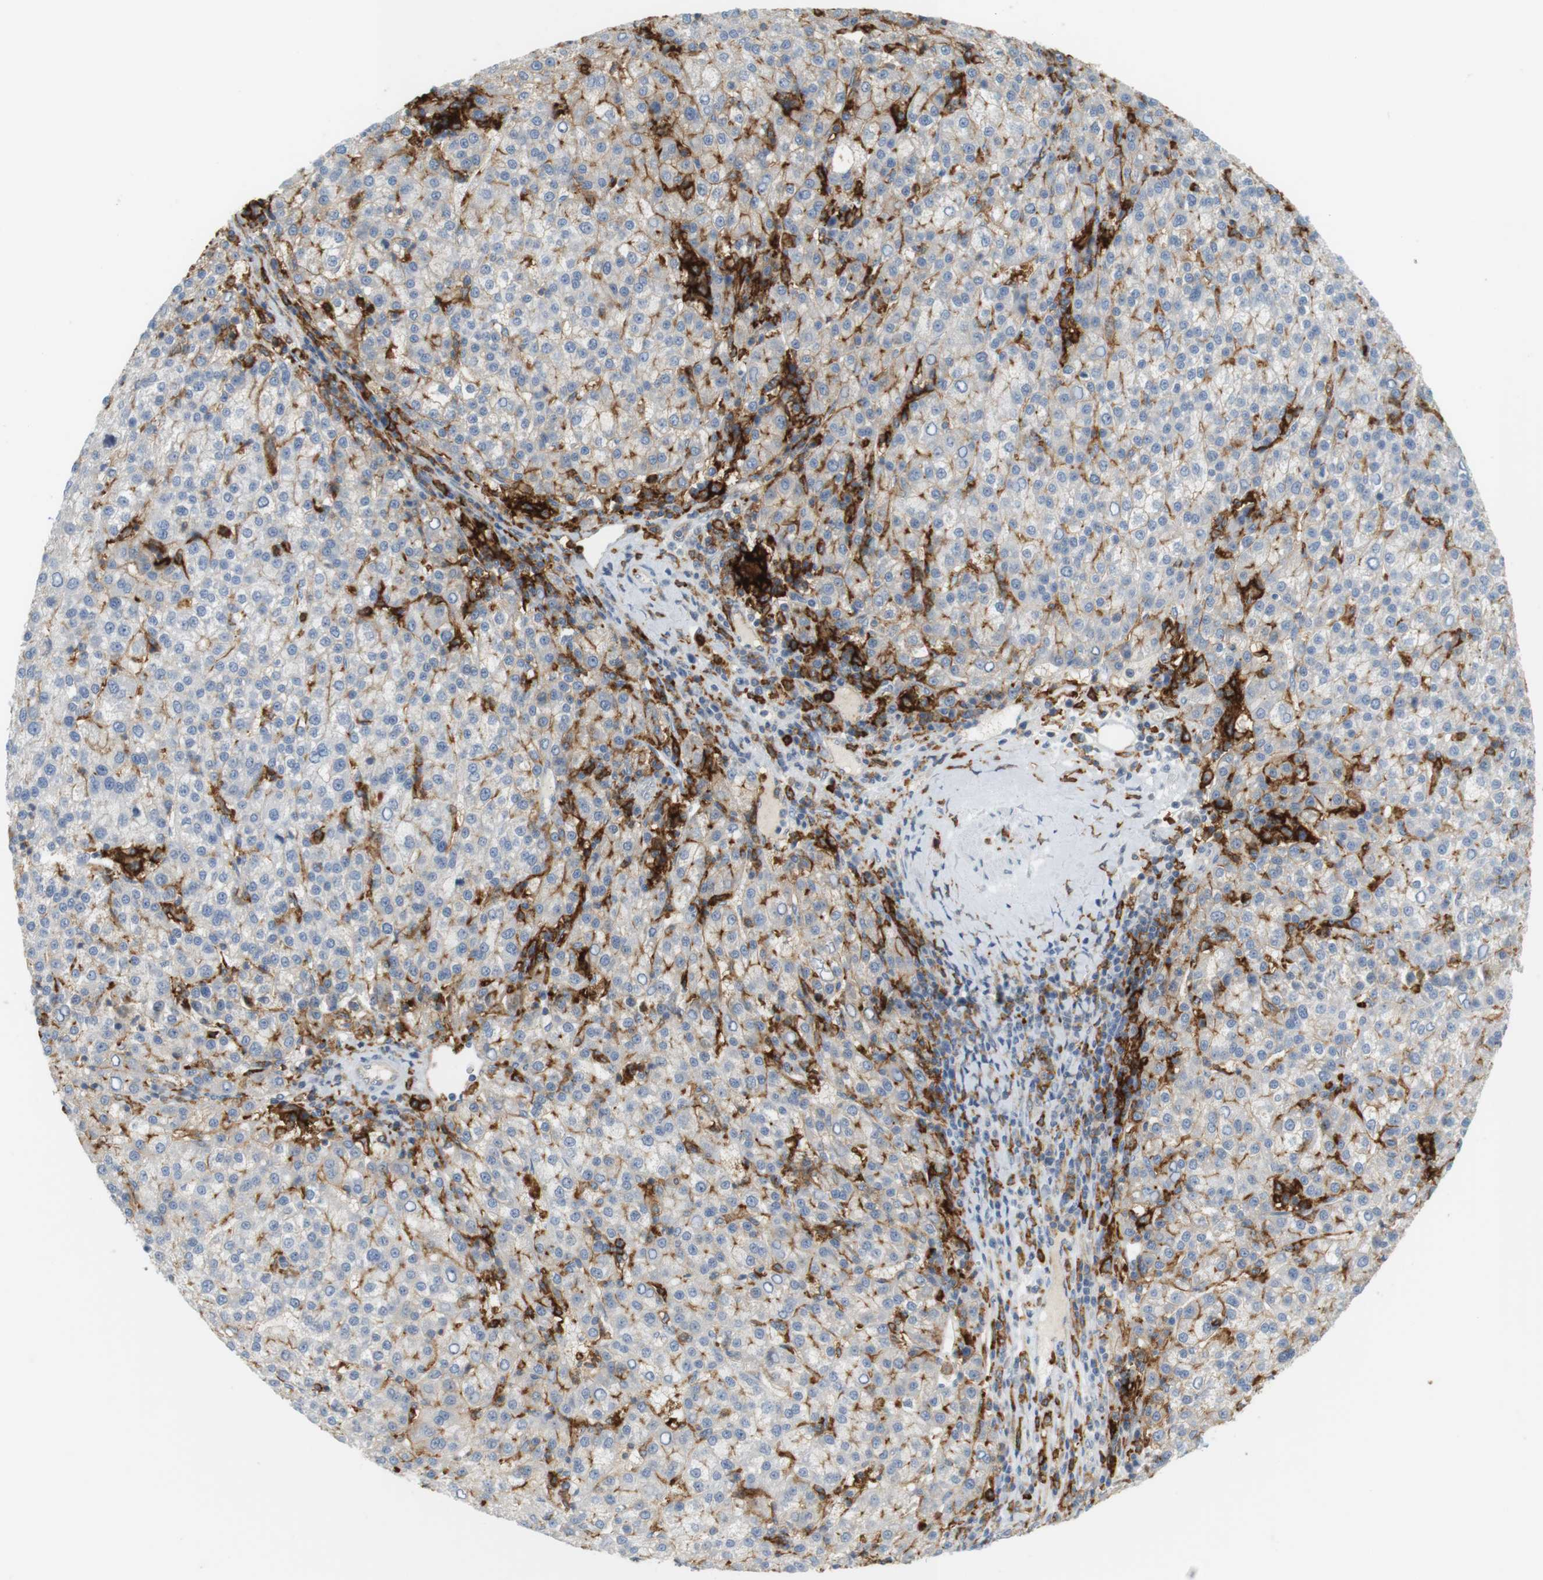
{"staining": {"intensity": "weak", "quantity": "<25%", "location": "cytoplasmic/membranous"}, "tissue": "liver cancer", "cell_type": "Tumor cells", "image_type": "cancer", "snomed": [{"axis": "morphology", "description": "Carcinoma, Hepatocellular, NOS"}, {"axis": "topography", "description": "Liver"}], "caption": "This is an IHC photomicrograph of human liver cancer. There is no staining in tumor cells.", "gene": "SIRPA", "patient": {"sex": "female", "age": 58}}